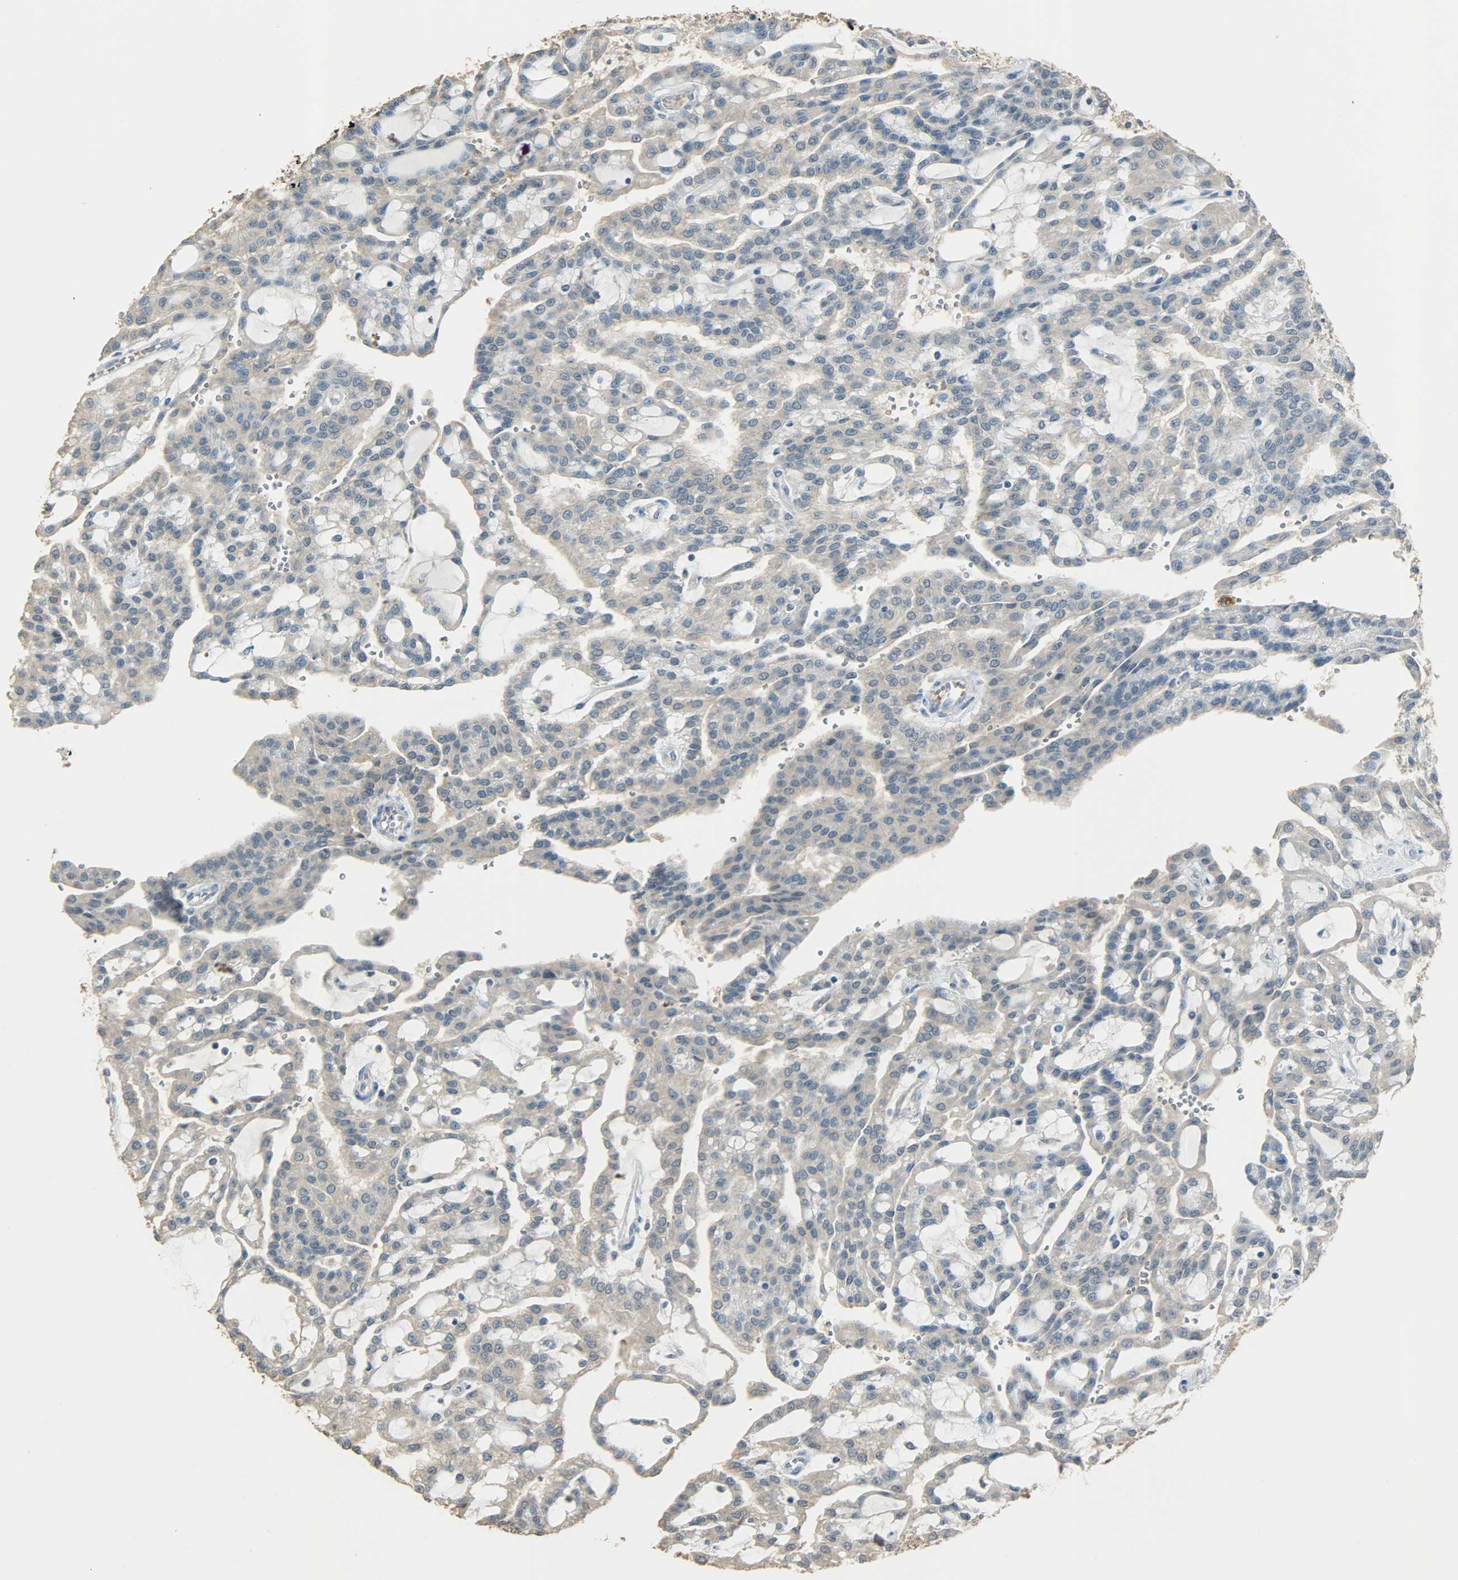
{"staining": {"intensity": "negative", "quantity": "none", "location": "none"}, "tissue": "renal cancer", "cell_type": "Tumor cells", "image_type": "cancer", "snomed": [{"axis": "morphology", "description": "Adenocarcinoma, NOS"}, {"axis": "topography", "description": "Kidney"}], "caption": "Immunohistochemistry (IHC) photomicrograph of neoplastic tissue: human renal cancer (adenocarcinoma) stained with DAB exhibits no significant protein positivity in tumor cells. (DAB (3,3'-diaminobenzidine) IHC visualized using brightfield microscopy, high magnification).", "gene": "PRMT5", "patient": {"sex": "male", "age": 63}}